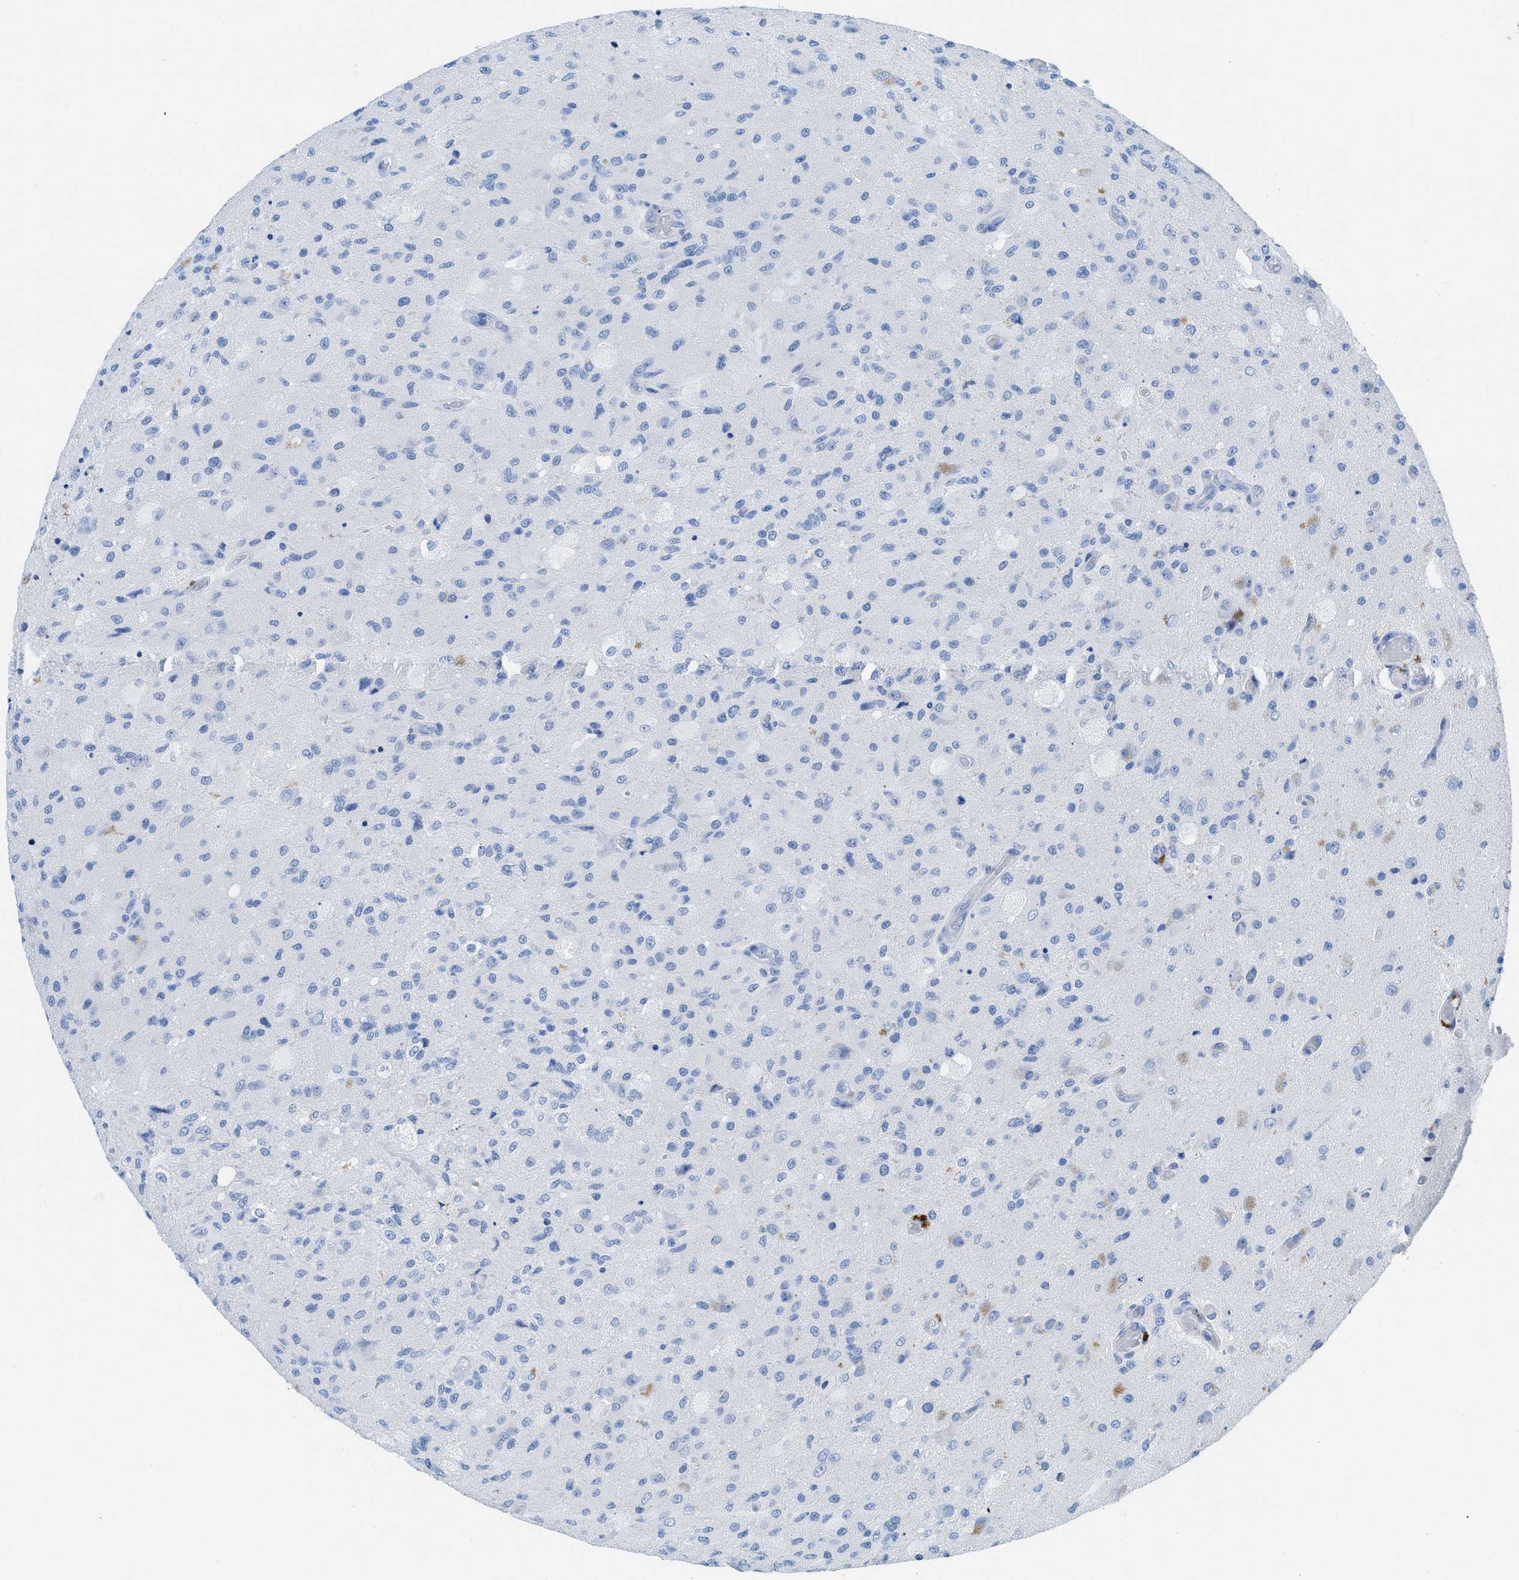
{"staining": {"intensity": "negative", "quantity": "none", "location": "none"}, "tissue": "glioma", "cell_type": "Tumor cells", "image_type": "cancer", "snomed": [{"axis": "morphology", "description": "Normal tissue, NOS"}, {"axis": "morphology", "description": "Glioma, malignant, High grade"}, {"axis": "topography", "description": "Cerebral cortex"}], "caption": "Immunohistochemical staining of human glioma exhibits no significant expression in tumor cells.", "gene": "TCL1A", "patient": {"sex": "male", "age": 77}}